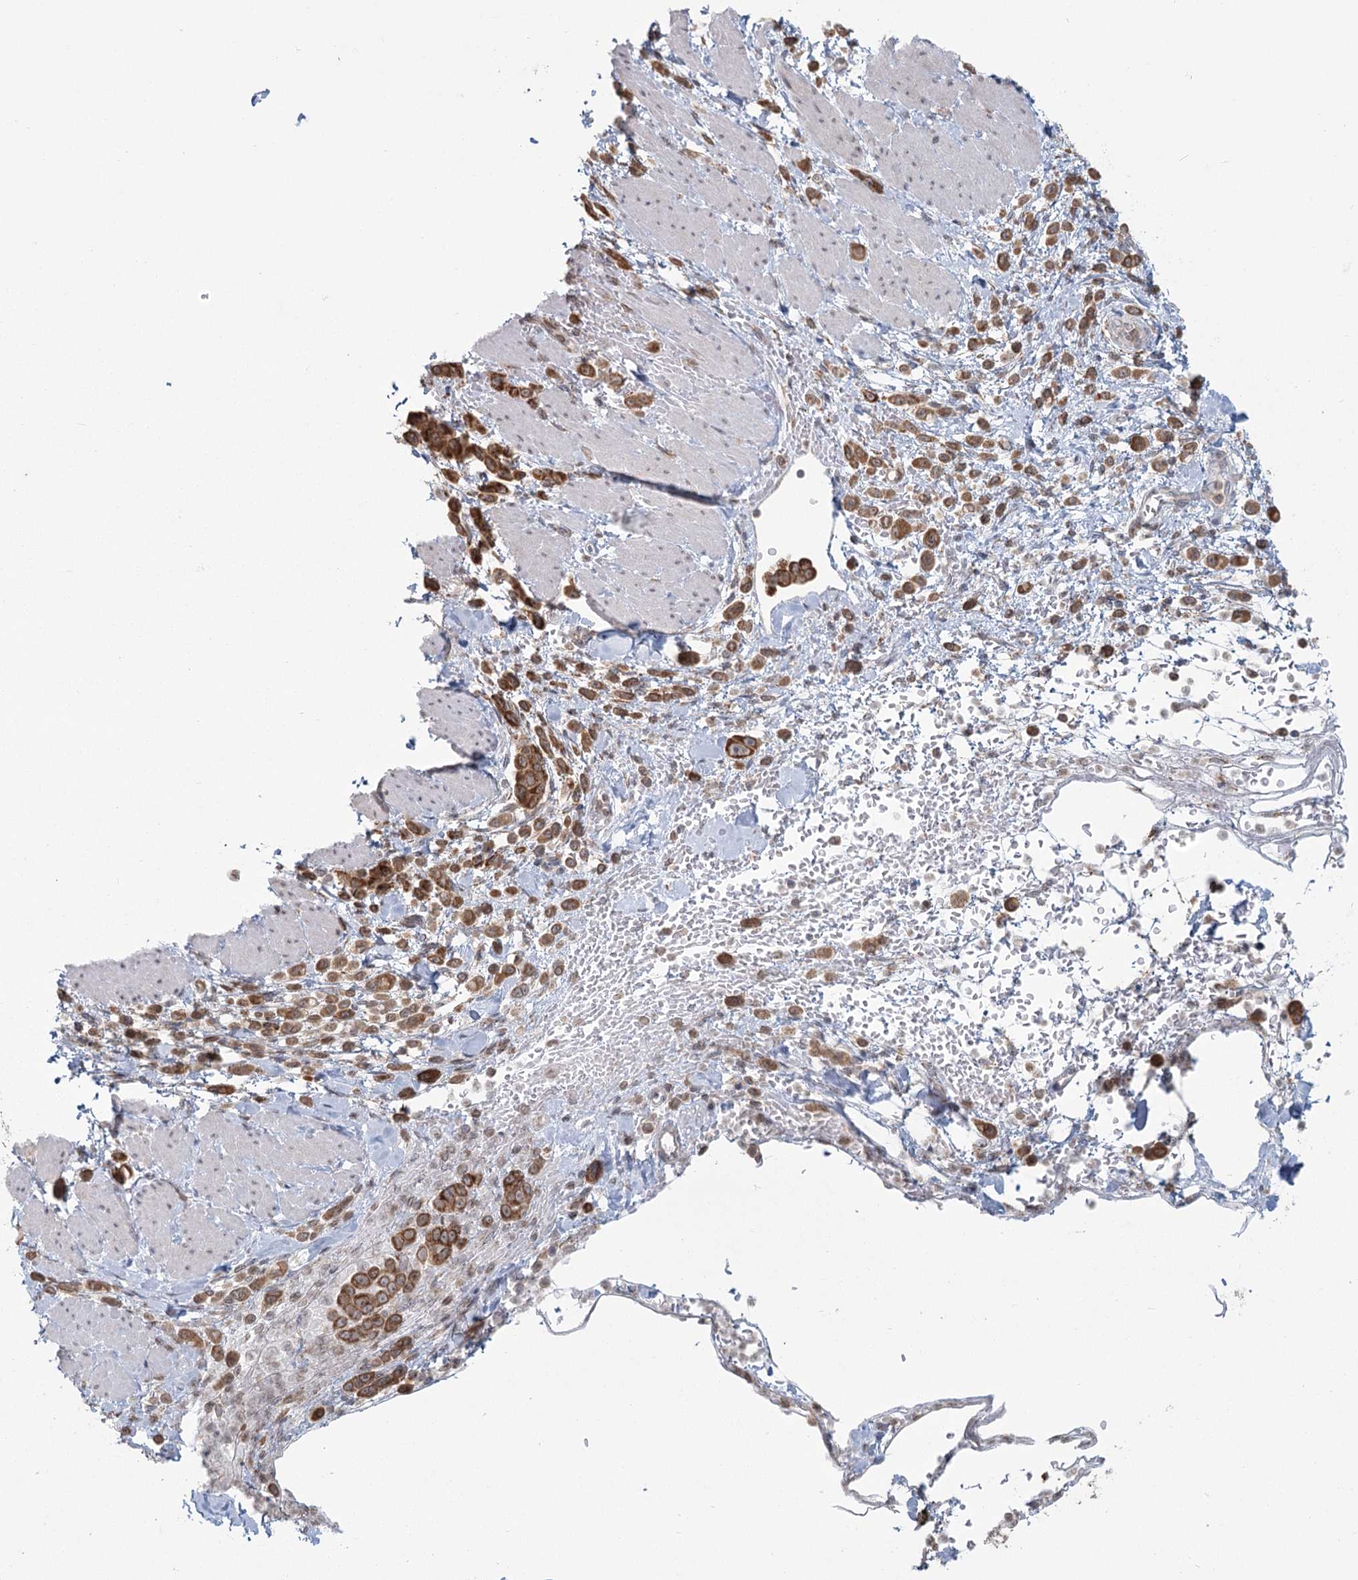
{"staining": {"intensity": "moderate", "quantity": ">75%", "location": "cytoplasmic/membranous"}, "tissue": "pancreatic cancer", "cell_type": "Tumor cells", "image_type": "cancer", "snomed": [{"axis": "morphology", "description": "Normal tissue, NOS"}, {"axis": "morphology", "description": "Adenocarcinoma, NOS"}, {"axis": "topography", "description": "Pancreas"}], "caption": "The photomicrograph exhibits a brown stain indicating the presence of a protein in the cytoplasmic/membranous of tumor cells in adenocarcinoma (pancreatic).", "gene": "LACTB", "patient": {"sex": "female", "age": 64}}